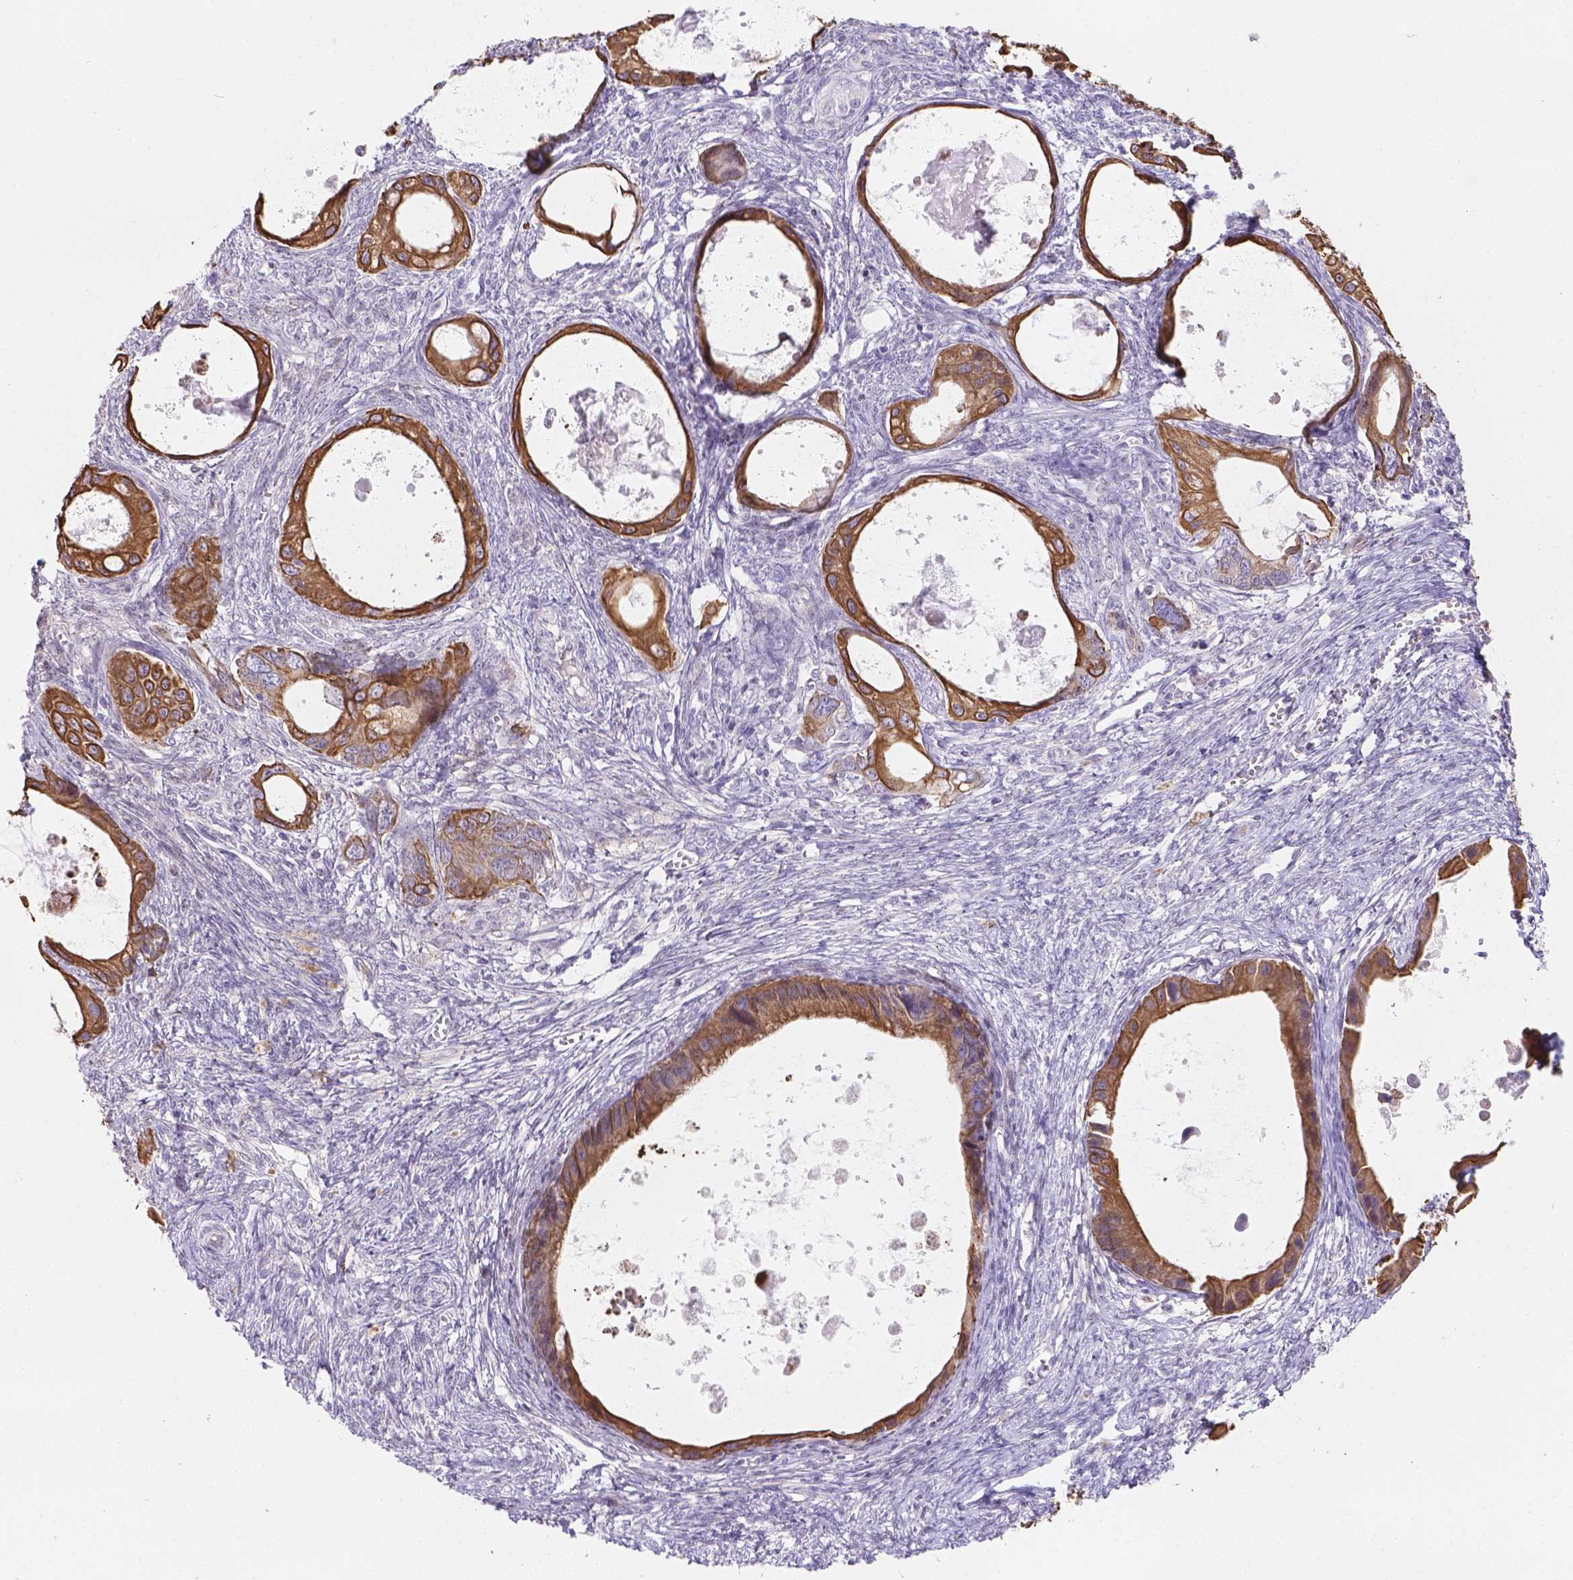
{"staining": {"intensity": "strong", "quantity": ">75%", "location": "cytoplasmic/membranous"}, "tissue": "ovarian cancer", "cell_type": "Tumor cells", "image_type": "cancer", "snomed": [{"axis": "morphology", "description": "Cystadenocarcinoma, mucinous, NOS"}, {"axis": "topography", "description": "Ovary"}], "caption": "DAB immunohistochemical staining of ovarian cancer (mucinous cystadenocarcinoma) displays strong cytoplasmic/membranous protein positivity in about >75% of tumor cells.", "gene": "DMWD", "patient": {"sex": "female", "age": 64}}